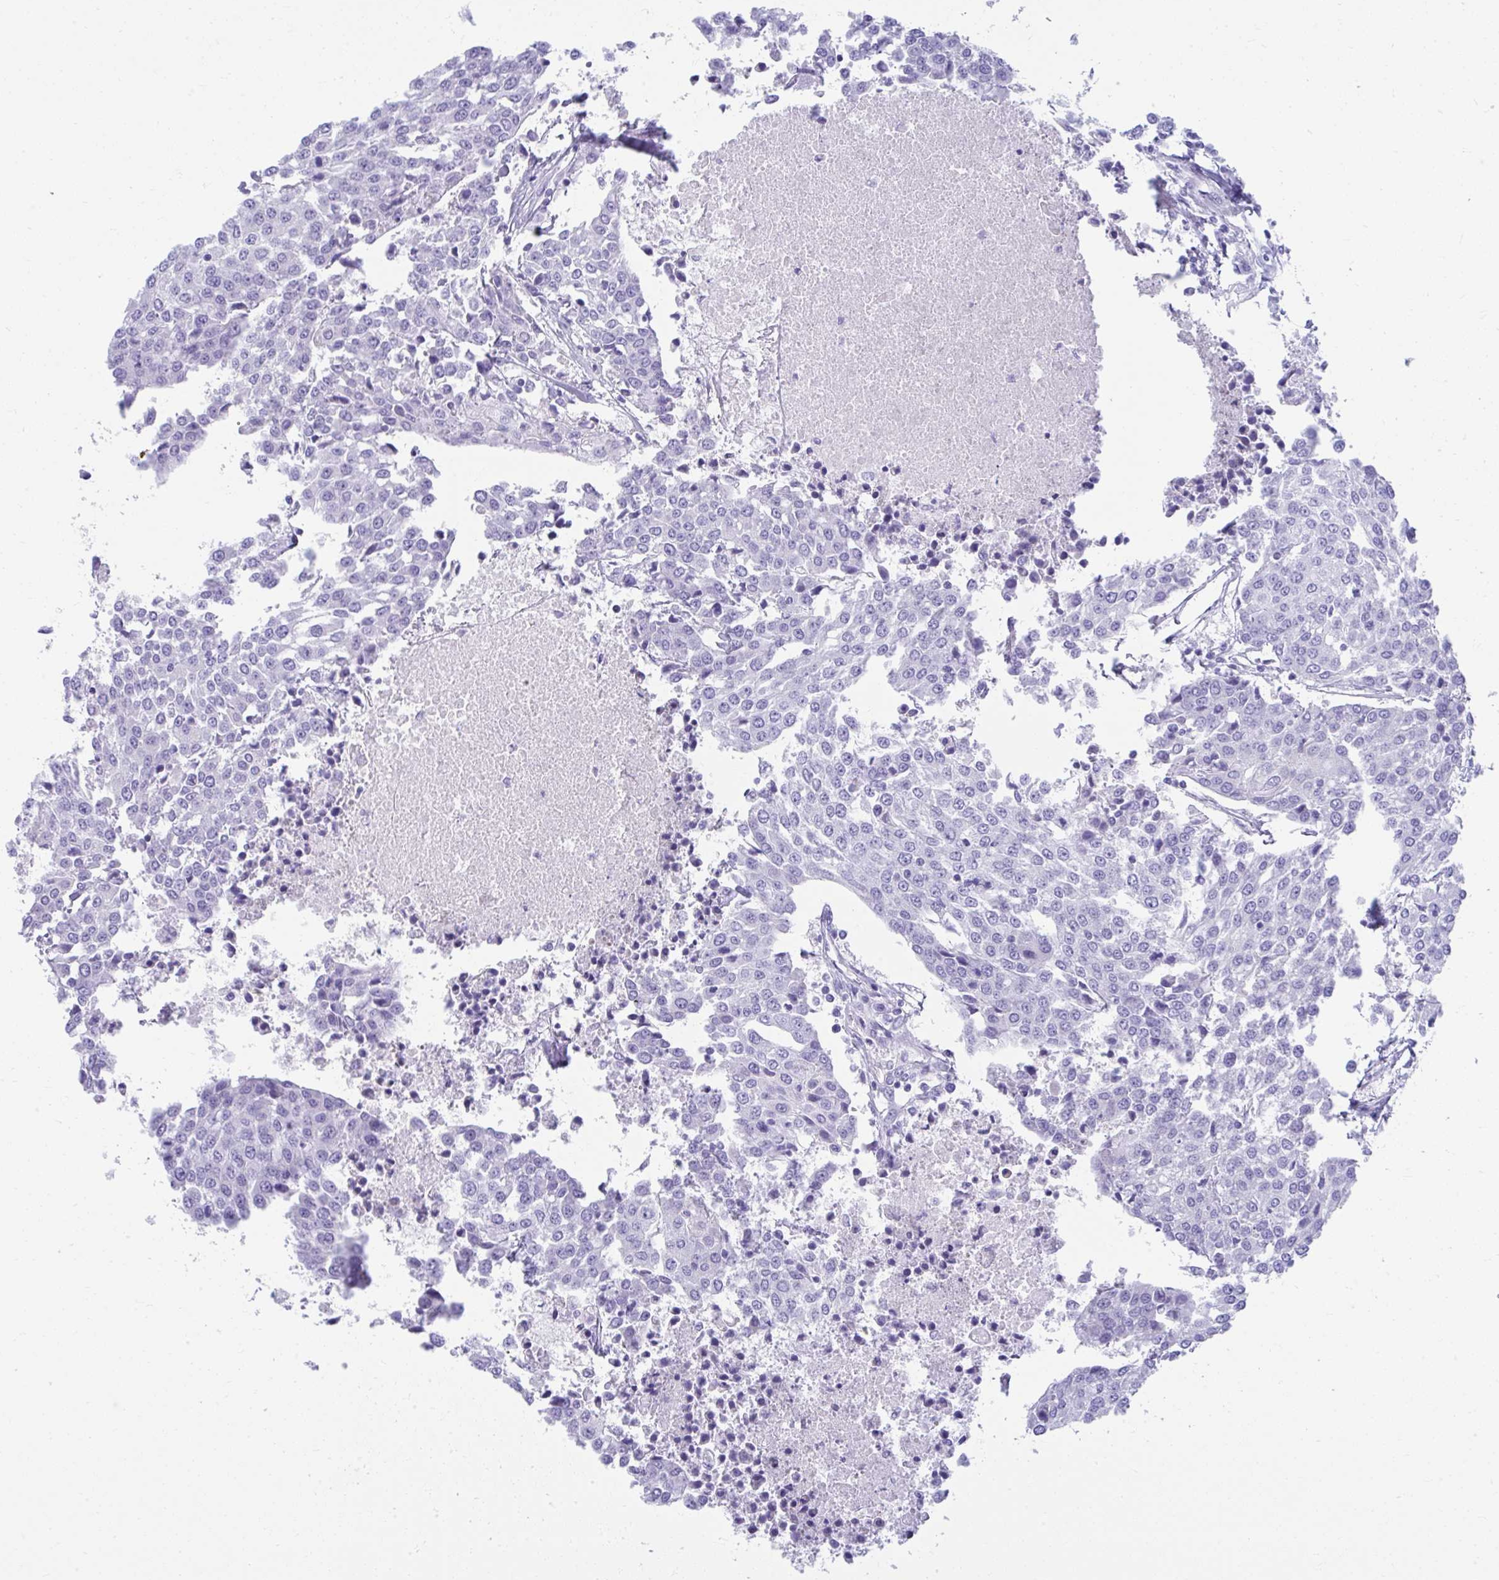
{"staining": {"intensity": "negative", "quantity": "none", "location": "none"}, "tissue": "urothelial cancer", "cell_type": "Tumor cells", "image_type": "cancer", "snomed": [{"axis": "morphology", "description": "Urothelial carcinoma, High grade"}, {"axis": "topography", "description": "Urinary bladder"}], "caption": "High magnification brightfield microscopy of high-grade urothelial carcinoma stained with DAB (brown) and counterstained with hematoxylin (blue): tumor cells show no significant staining.", "gene": "ISL1", "patient": {"sex": "female", "age": 85}}